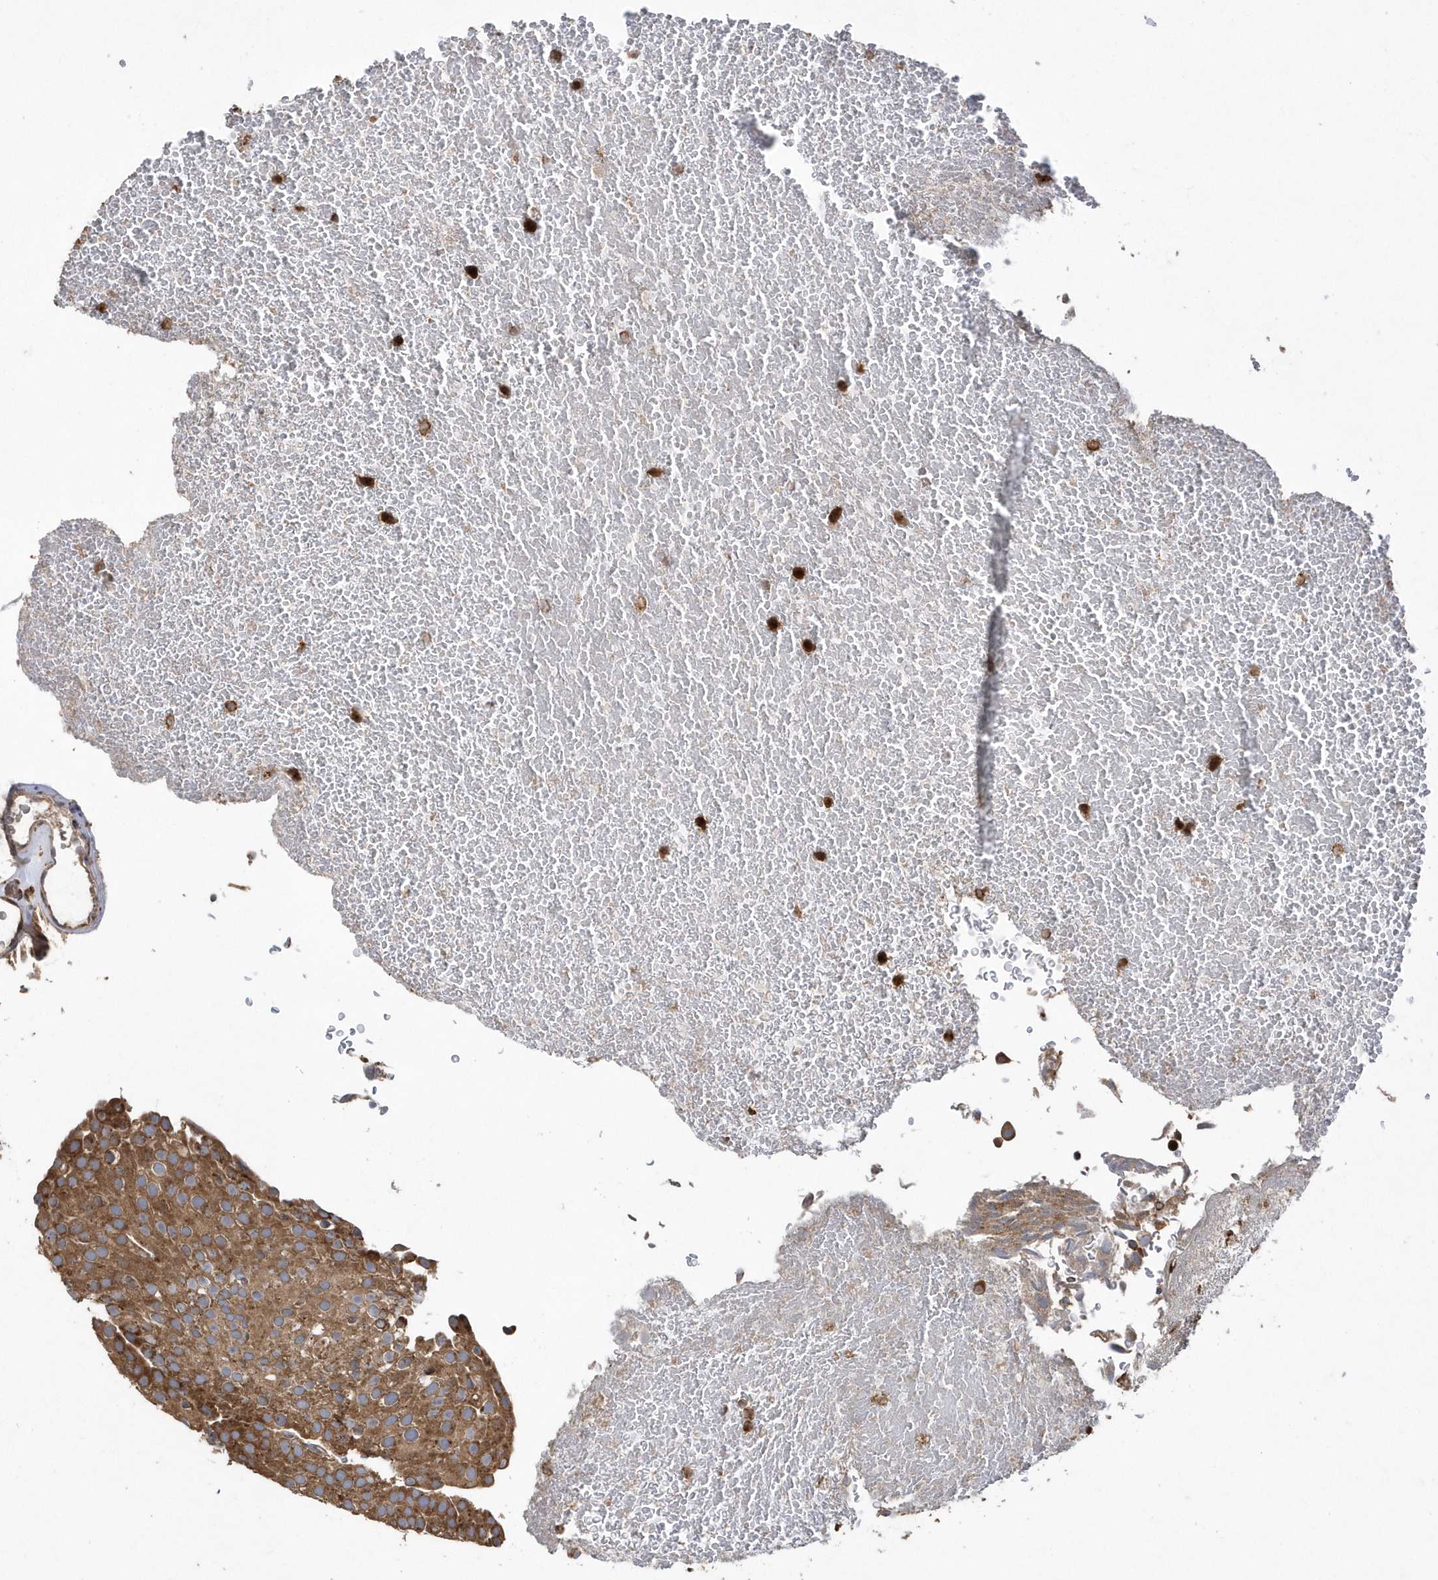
{"staining": {"intensity": "moderate", "quantity": ">75%", "location": "cytoplasmic/membranous"}, "tissue": "urothelial cancer", "cell_type": "Tumor cells", "image_type": "cancer", "snomed": [{"axis": "morphology", "description": "Urothelial carcinoma, Low grade"}, {"axis": "topography", "description": "Urinary bladder"}], "caption": "This photomicrograph demonstrates immunohistochemistry staining of human low-grade urothelial carcinoma, with medium moderate cytoplasmic/membranous expression in approximately >75% of tumor cells.", "gene": "WASHC5", "patient": {"sex": "male", "age": 78}}